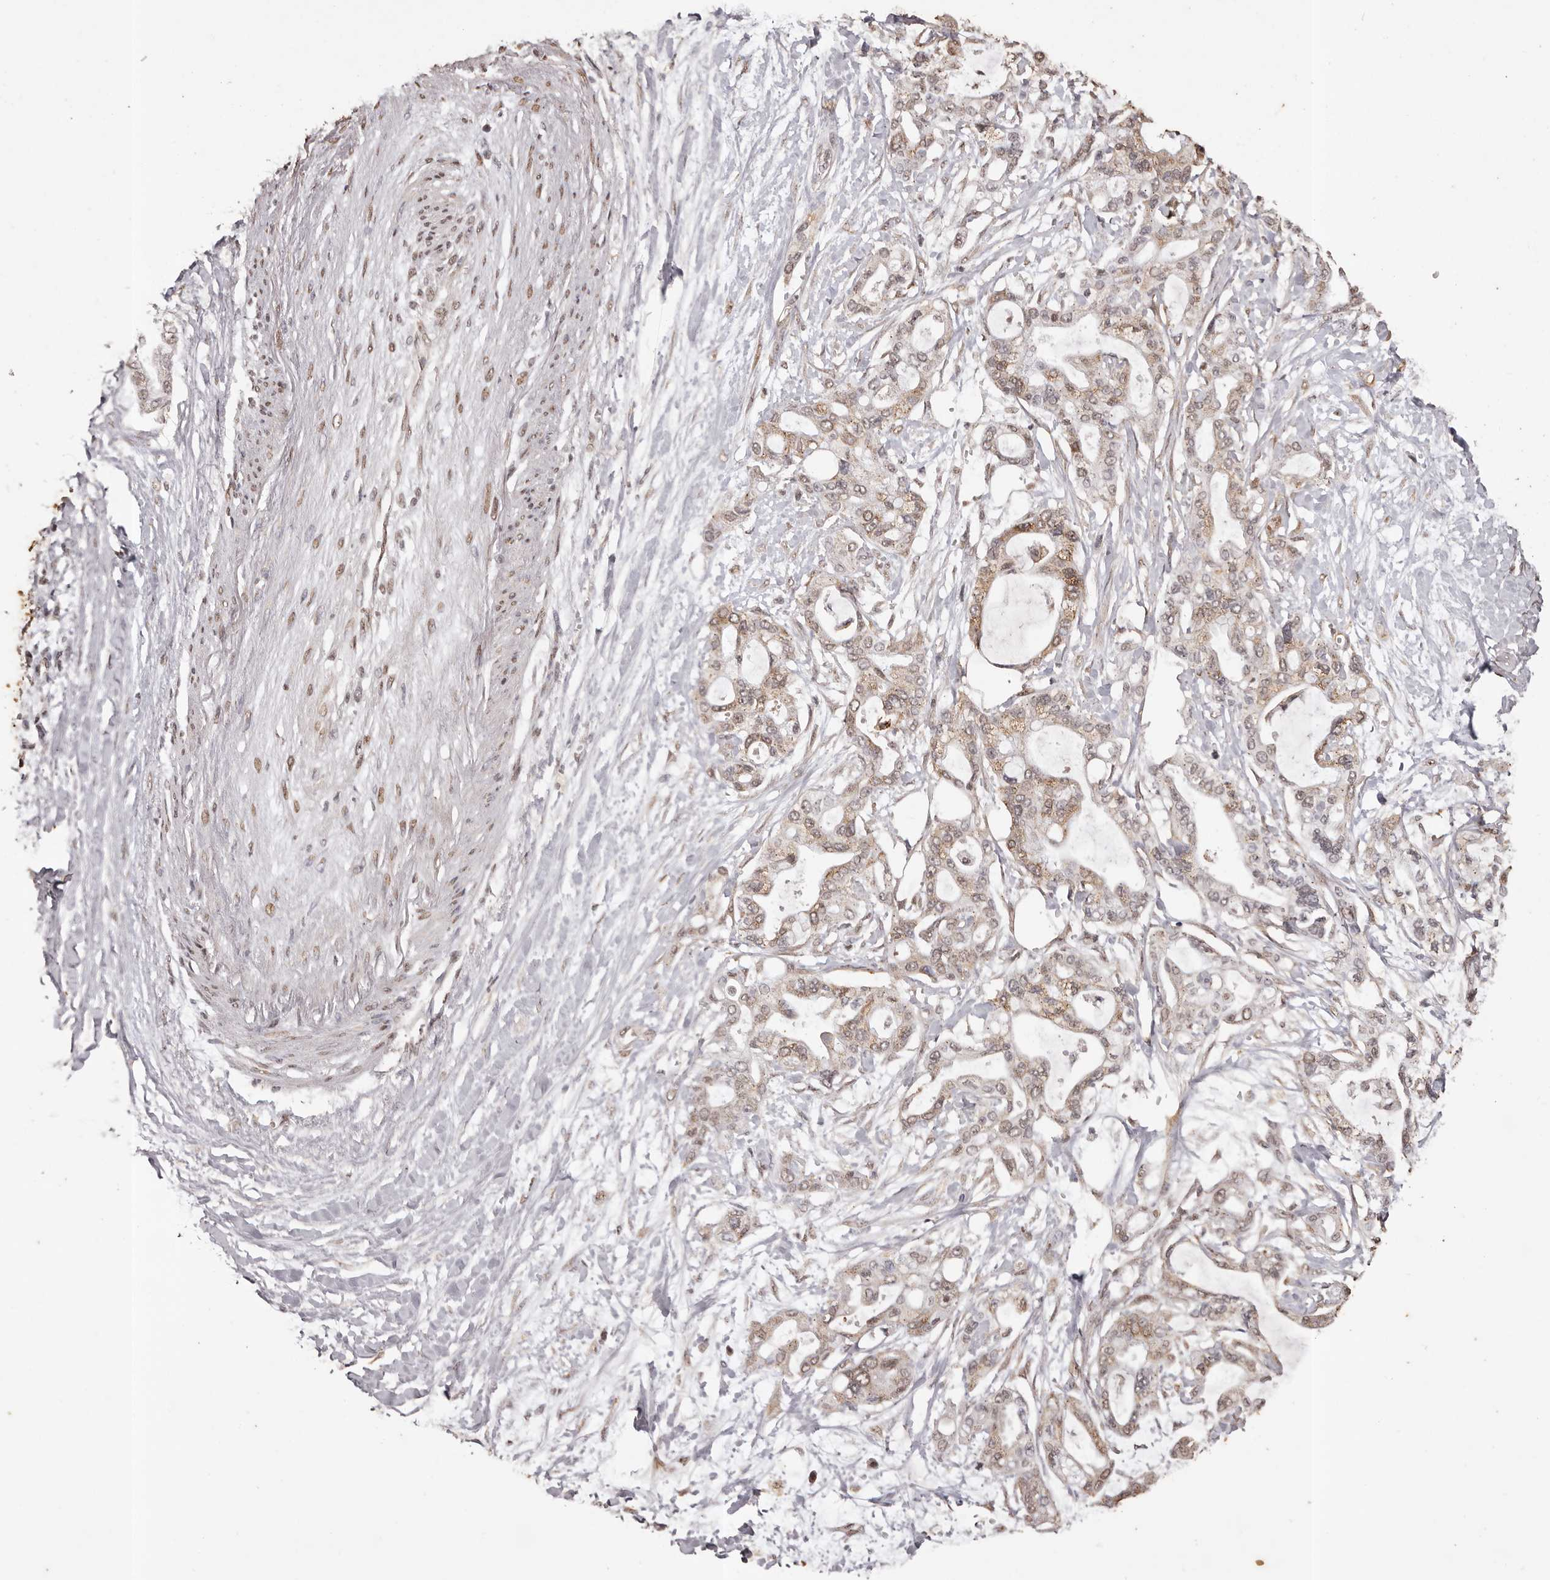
{"staining": {"intensity": "weak", "quantity": ">75%", "location": "cytoplasmic/membranous,nuclear"}, "tissue": "pancreatic cancer", "cell_type": "Tumor cells", "image_type": "cancer", "snomed": [{"axis": "morphology", "description": "Adenocarcinoma, NOS"}, {"axis": "topography", "description": "Pancreas"}], "caption": "Pancreatic cancer (adenocarcinoma) stained with IHC shows weak cytoplasmic/membranous and nuclear positivity in about >75% of tumor cells.", "gene": "NAV1", "patient": {"sex": "male", "age": 68}}